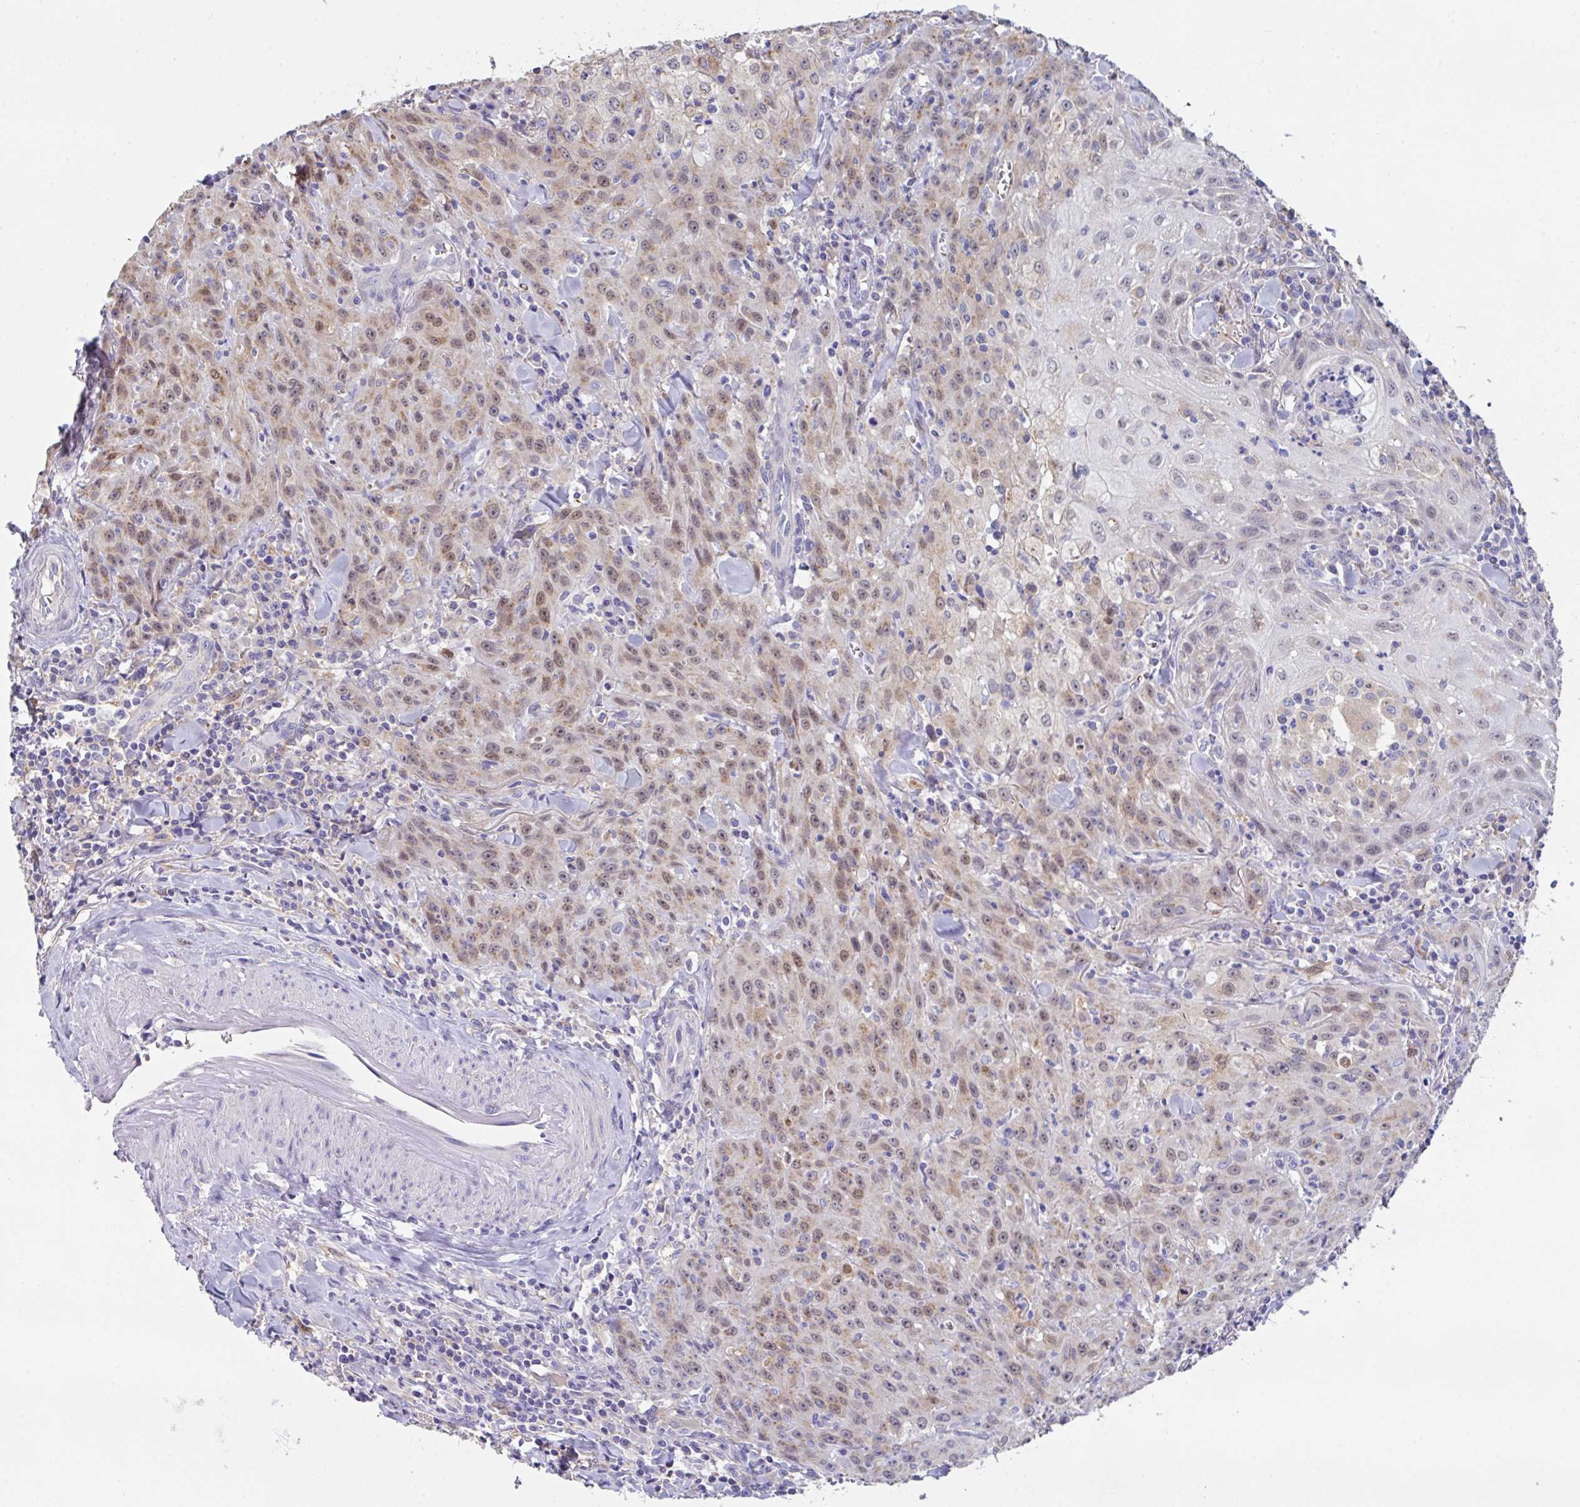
{"staining": {"intensity": "weak", "quantity": "25%-75%", "location": "cytoplasmic/membranous,nuclear"}, "tissue": "head and neck cancer", "cell_type": "Tumor cells", "image_type": "cancer", "snomed": [{"axis": "morphology", "description": "Normal tissue, NOS"}, {"axis": "morphology", "description": "Squamous cell carcinoma, NOS"}, {"axis": "topography", "description": "Oral tissue"}, {"axis": "topography", "description": "Head-Neck"}], "caption": "An image of human head and neck cancer (squamous cell carcinoma) stained for a protein shows weak cytoplasmic/membranous and nuclear brown staining in tumor cells.", "gene": "TFAP2C", "patient": {"sex": "female", "age": 70}}